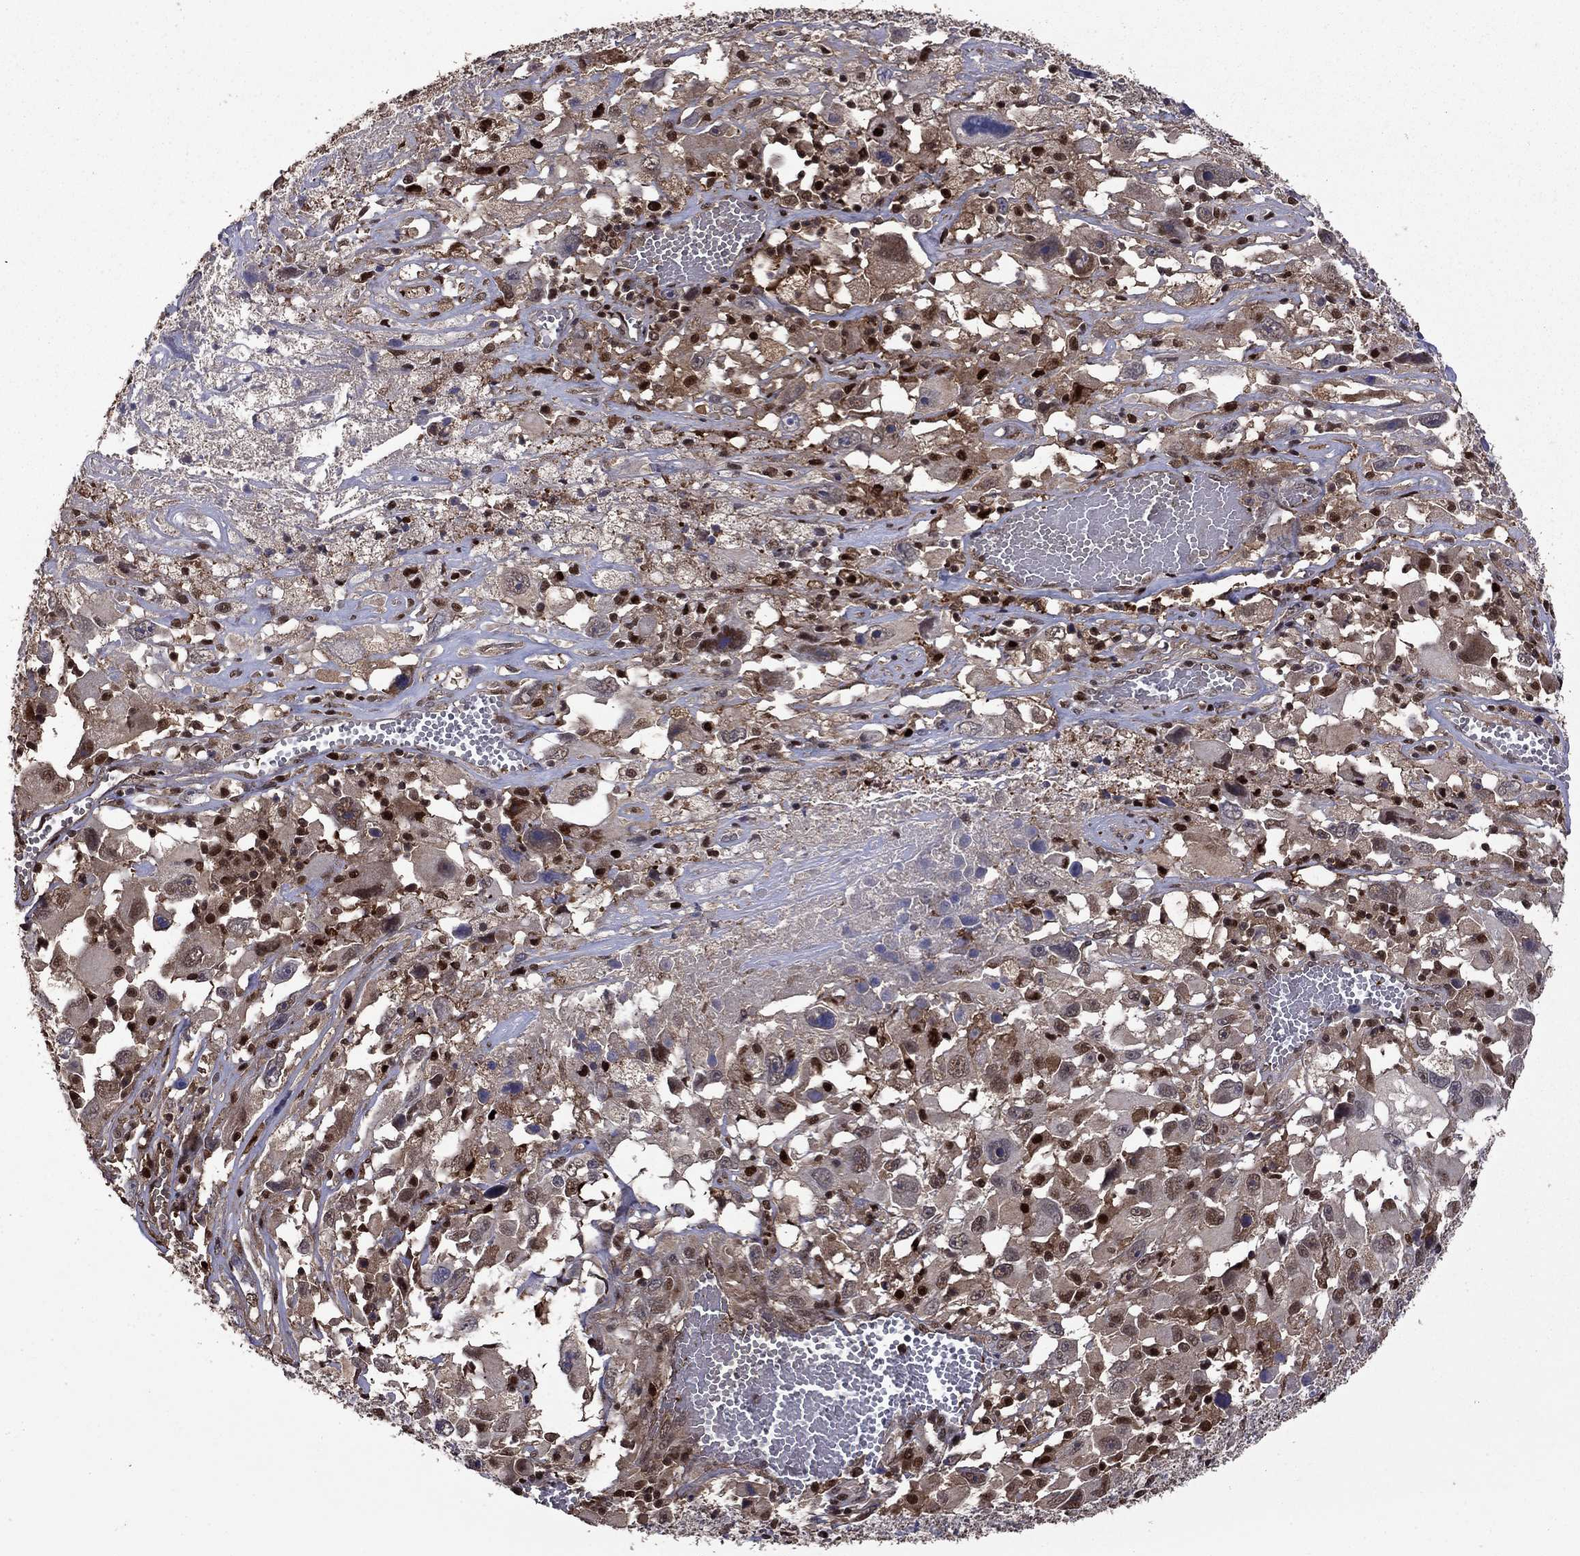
{"staining": {"intensity": "strong", "quantity": "<25%", "location": "cytoplasmic/membranous,nuclear"}, "tissue": "melanoma", "cell_type": "Tumor cells", "image_type": "cancer", "snomed": [{"axis": "morphology", "description": "Malignant melanoma, Metastatic site"}, {"axis": "topography", "description": "Soft tissue"}], "caption": "Tumor cells show medium levels of strong cytoplasmic/membranous and nuclear positivity in about <25% of cells in human melanoma. (Stains: DAB in brown, nuclei in blue, Microscopy: brightfield microscopy at high magnification).", "gene": "APPBP2", "patient": {"sex": "male", "age": 50}}